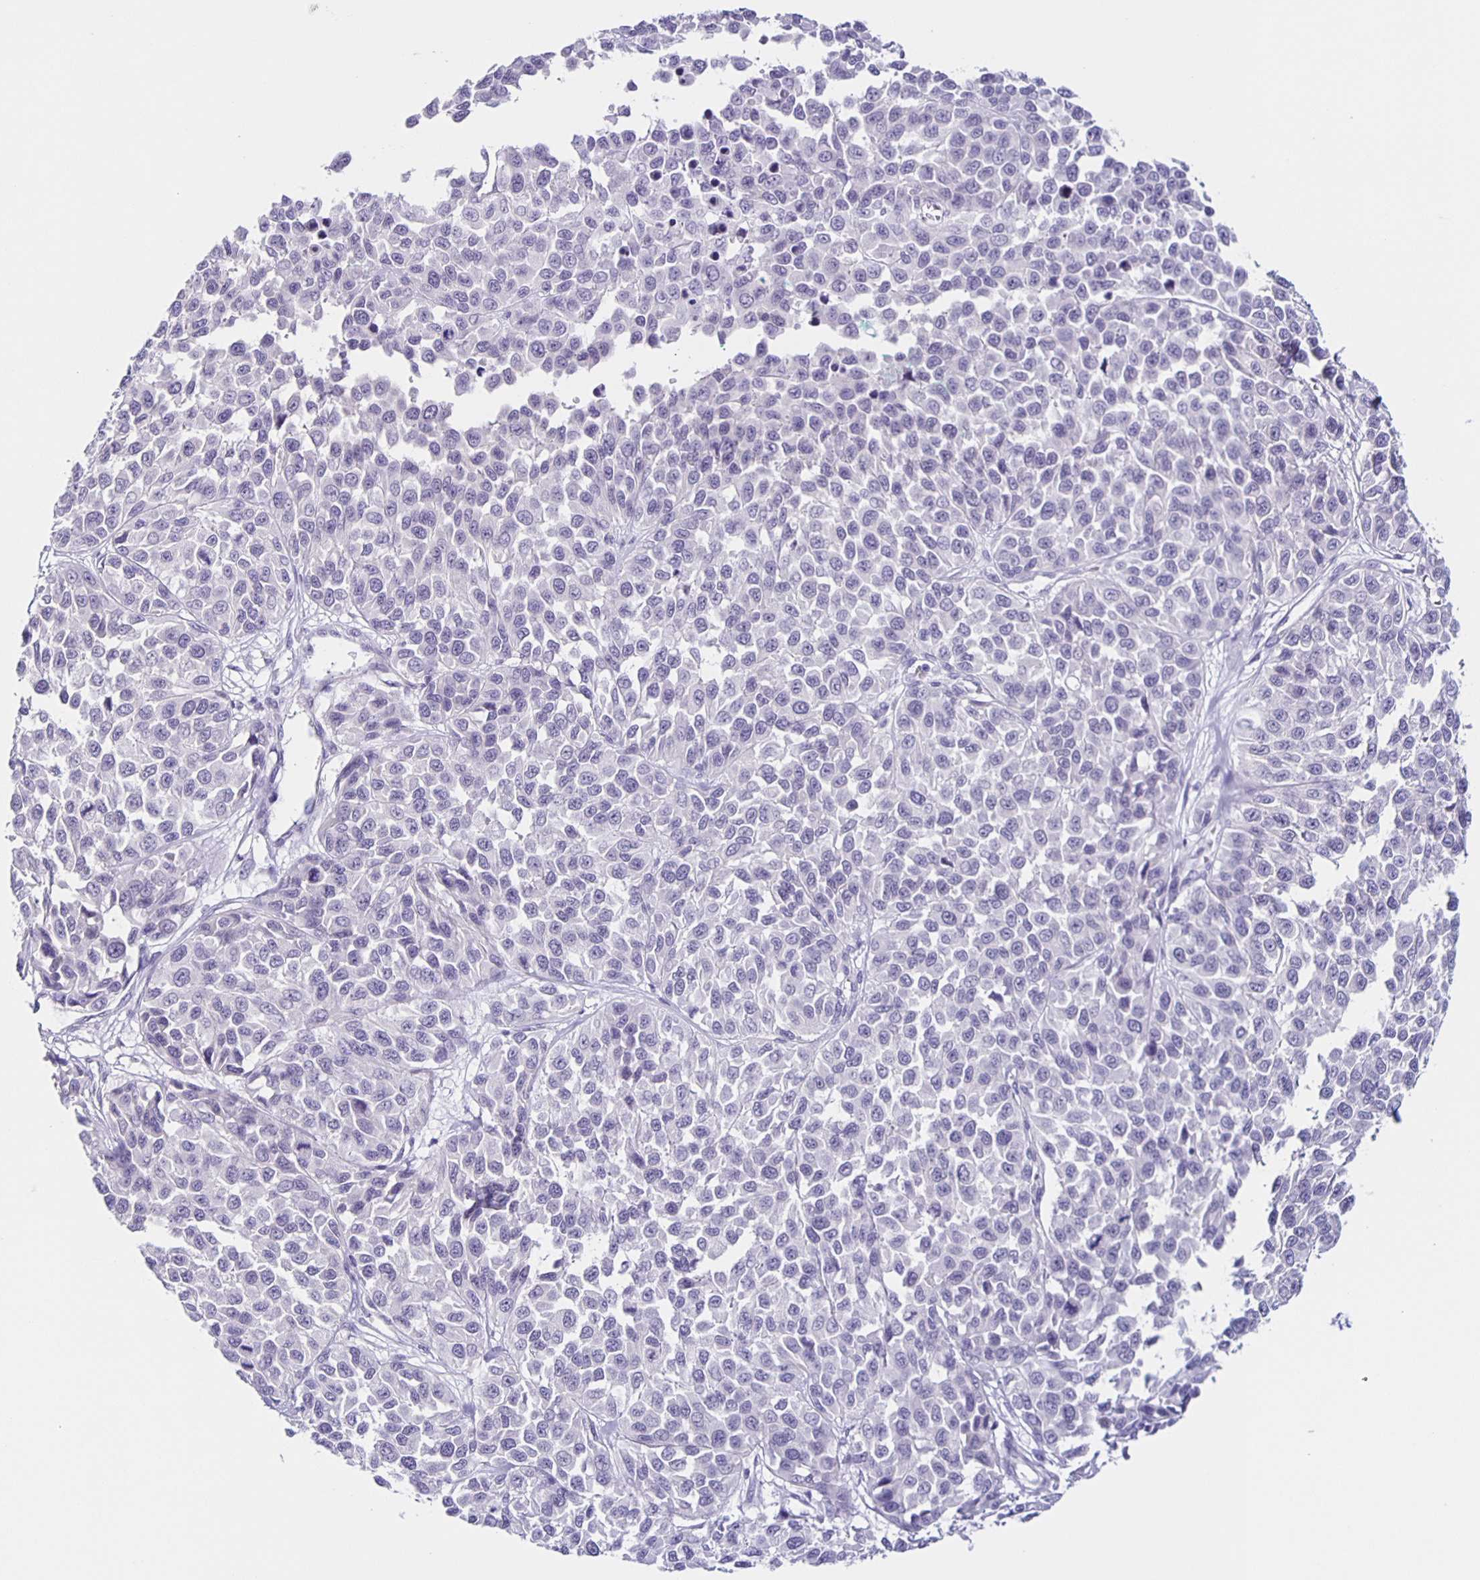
{"staining": {"intensity": "negative", "quantity": "none", "location": "none"}, "tissue": "melanoma", "cell_type": "Tumor cells", "image_type": "cancer", "snomed": [{"axis": "morphology", "description": "Malignant melanoma, NOS"}, {"axis": "topography", "description": "Skin"}], "caption": "There is no significant positivity in tumor cells of melanoma.", "gene": "SLC12A3", "patient": {"sex": "male", "age": 62}}